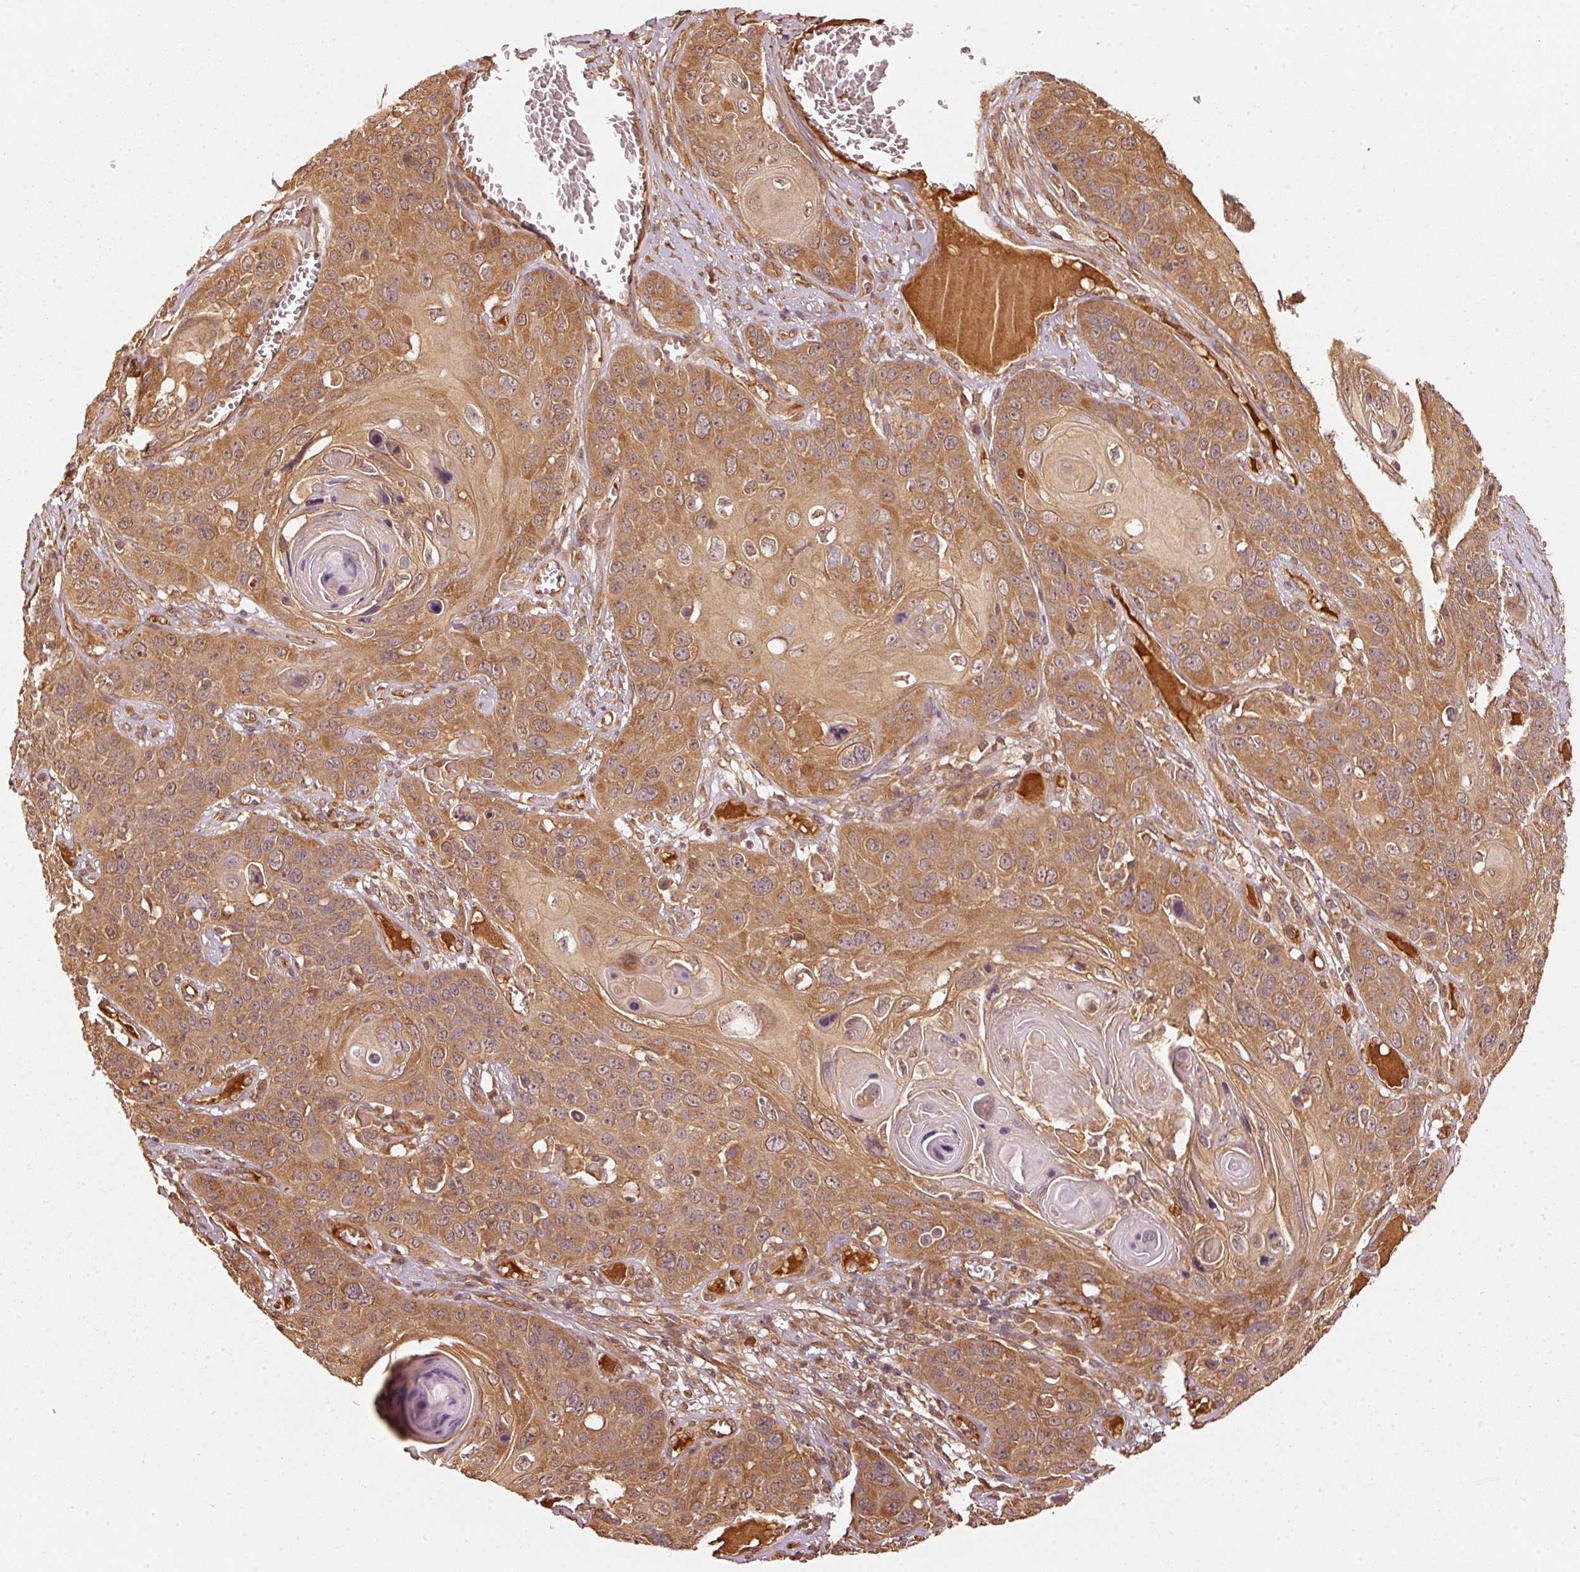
{"staining": {"intensity": "moderate", "quantity": ">75%", "location": "cytoplasmic/membranous"}, "tissue": "skin cancer", "cell_type": "Tumor cells", "image_type": "cancer", "snomed": [{"axis": "morphology", "description": "Squamous cell carcinoma, NOS"}, {"axis": "topography", "description": "Skin"}], "caption": "High-magnification brightfield microscopy of skin cancer stained with DAB (3,3'-diaminobenzidine) (brown) and counterstained with hematoxylin (blue). tumor cells exhibit moderate cytoplasmic/membranous expression is appreciated in about>75% of cells.", "gene": "STAU1", "patient": {"sex": "male", "age": 55}}